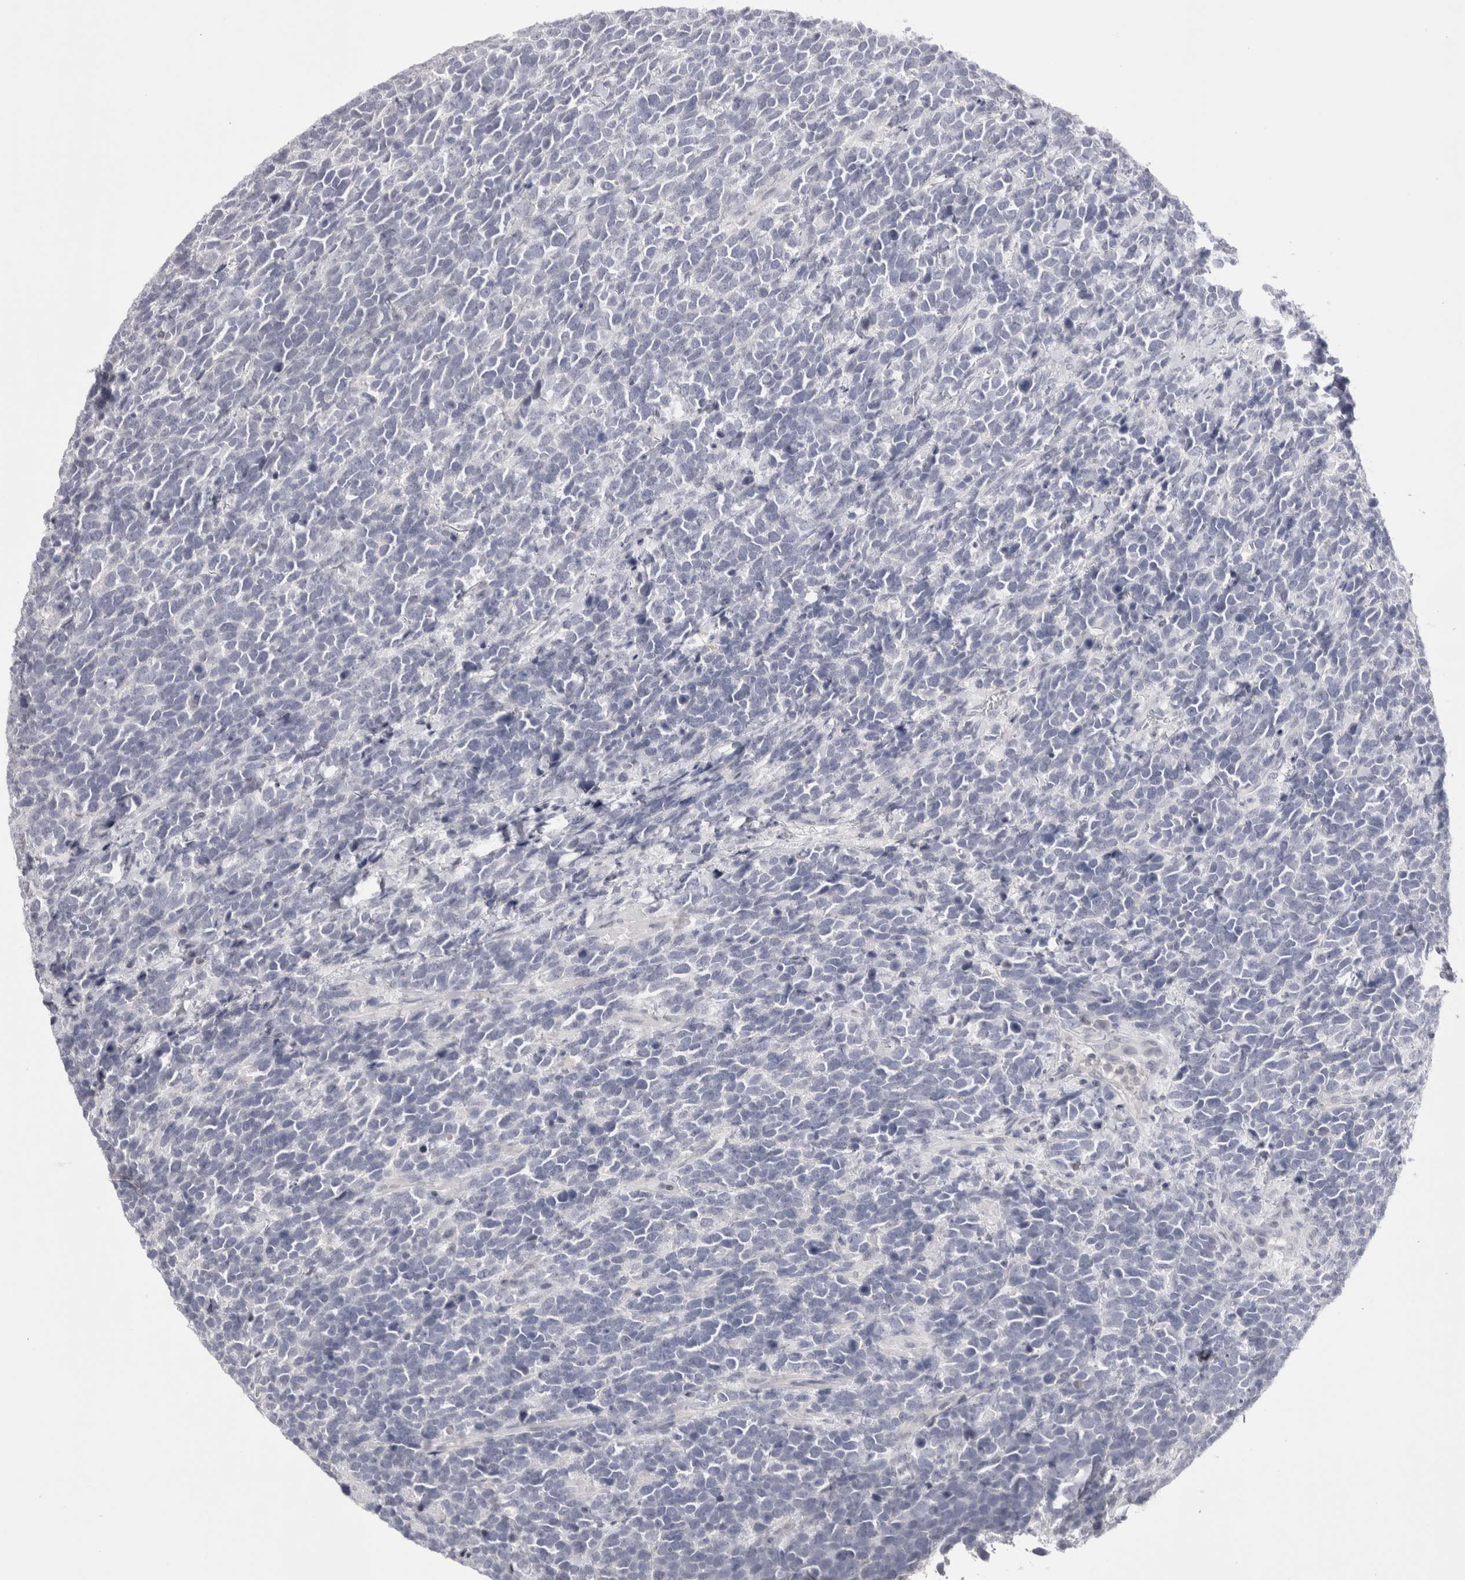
{"staining": {"intensity": "negative", "quantity": "none", "location": "none"}, "tissue": "urothelial cancer", "cell_type": "Tumor cells", "image_type": "cancer", "snomed": [{"axis": "morphology", "description": "Urothelial carcinoma, High grade"}, {"axis": "topography", "description": "Urinary bladder"}], "caption": "A high-resolution histopathology image shows immunohistochemistry (IHC) staining of urothelial cancer, which displays no significant positivity in tumor cells.", "gene": "FNDC8", "patient": {"sex": "female", "age": 82}}